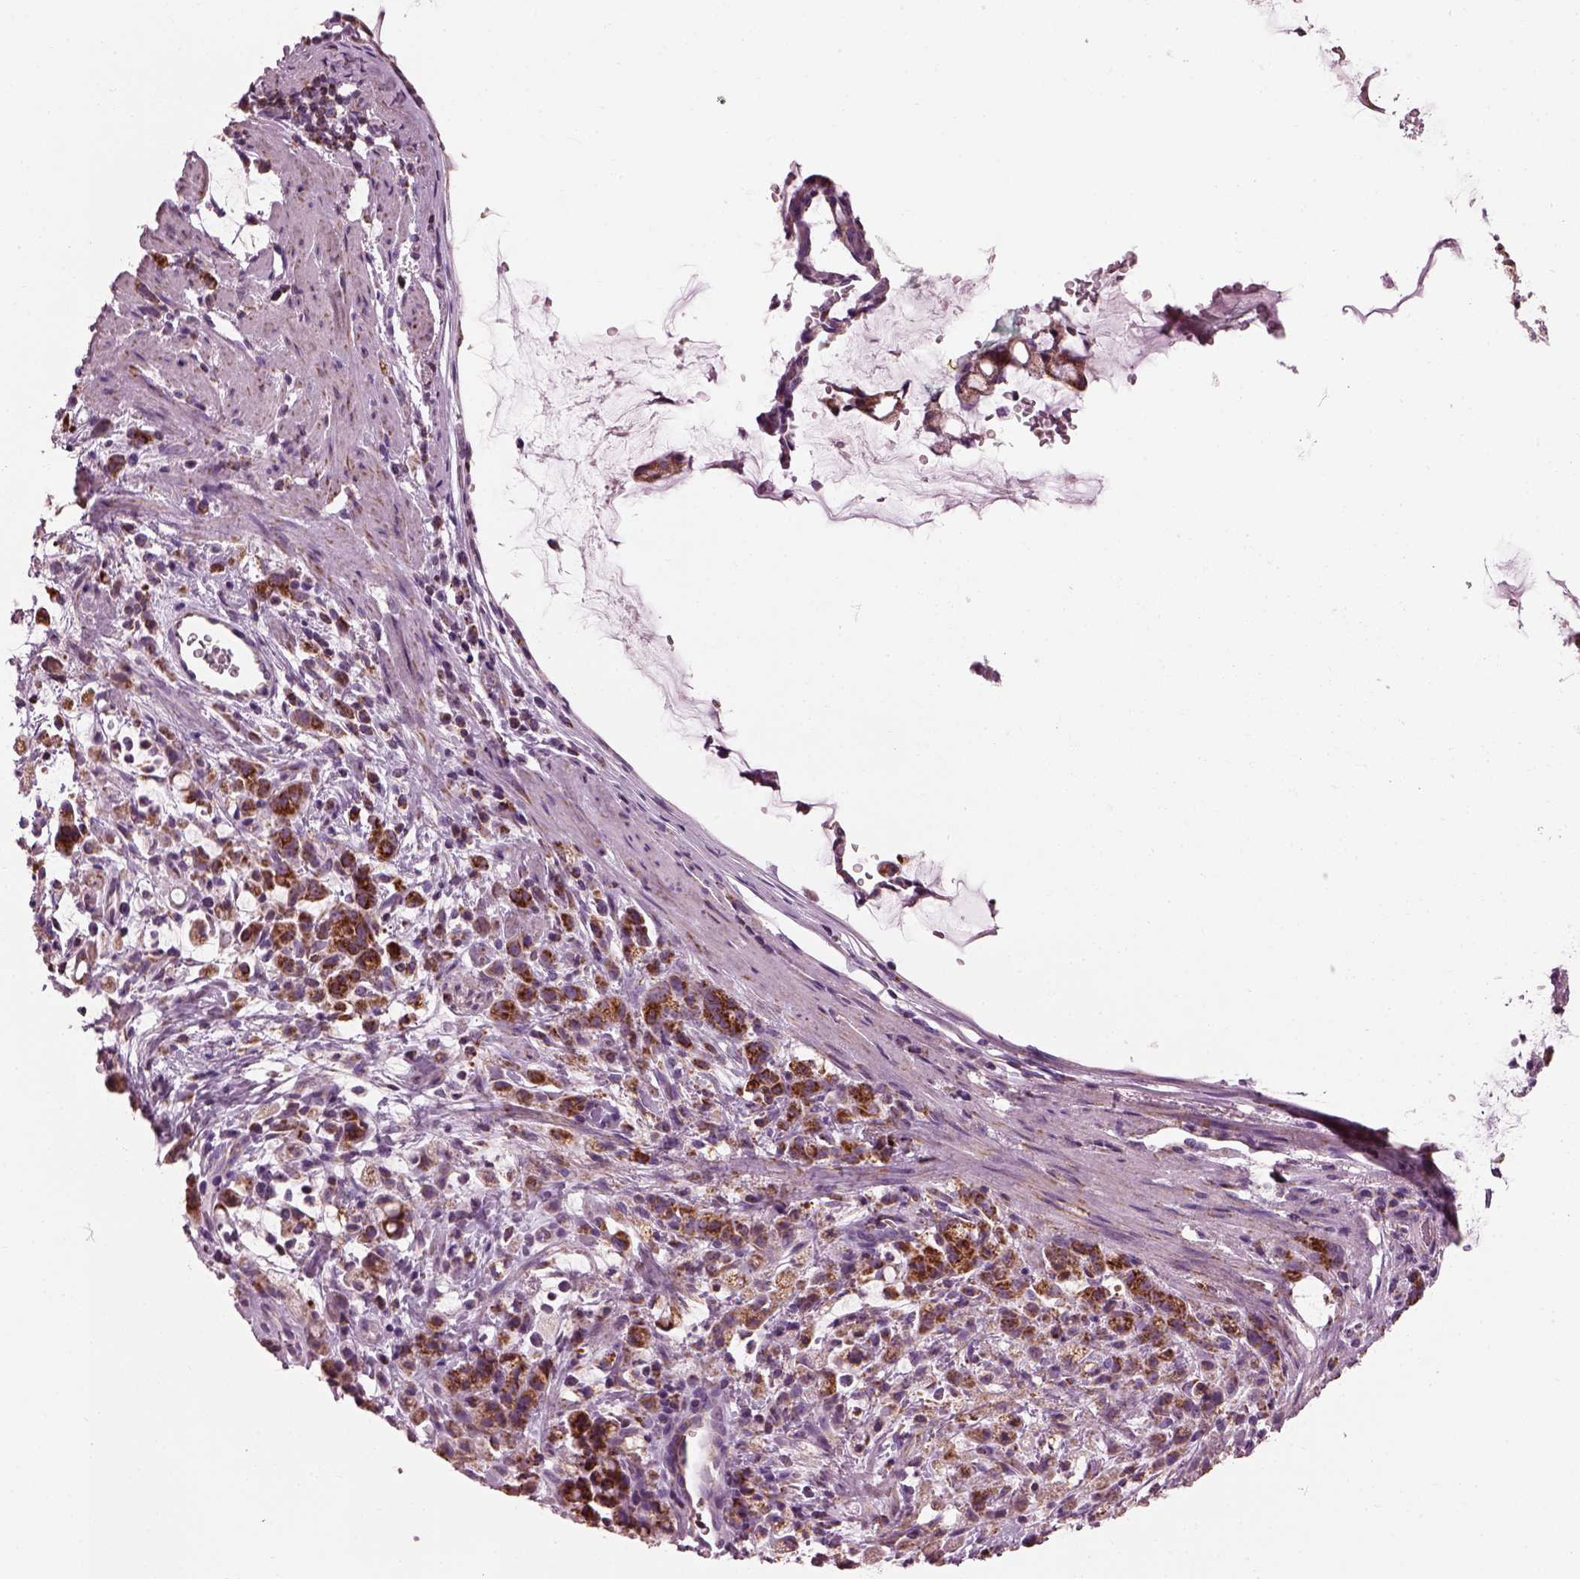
{"staining": {"intensity": "strong", "quantity": ">75%", "location": "cytoplasmic/membranous"}, "tissue": "stomach cancer", "cell_type": "Tumor cells", "image_type": "cancer", "snomed": [{"axis": "morphology", "description": "Adenocarcinoma, NOS"}, {"axis": "topography", "description": "Stomach"}], "caption": "Protein expression analysis of stomach cancer (adenocarcinoma) displays strong cytoplasmic/membranous expression in about >75% of tumor cells.", "gene": "ATP5MF", "patient": {"sex": "female", "age": 60}}